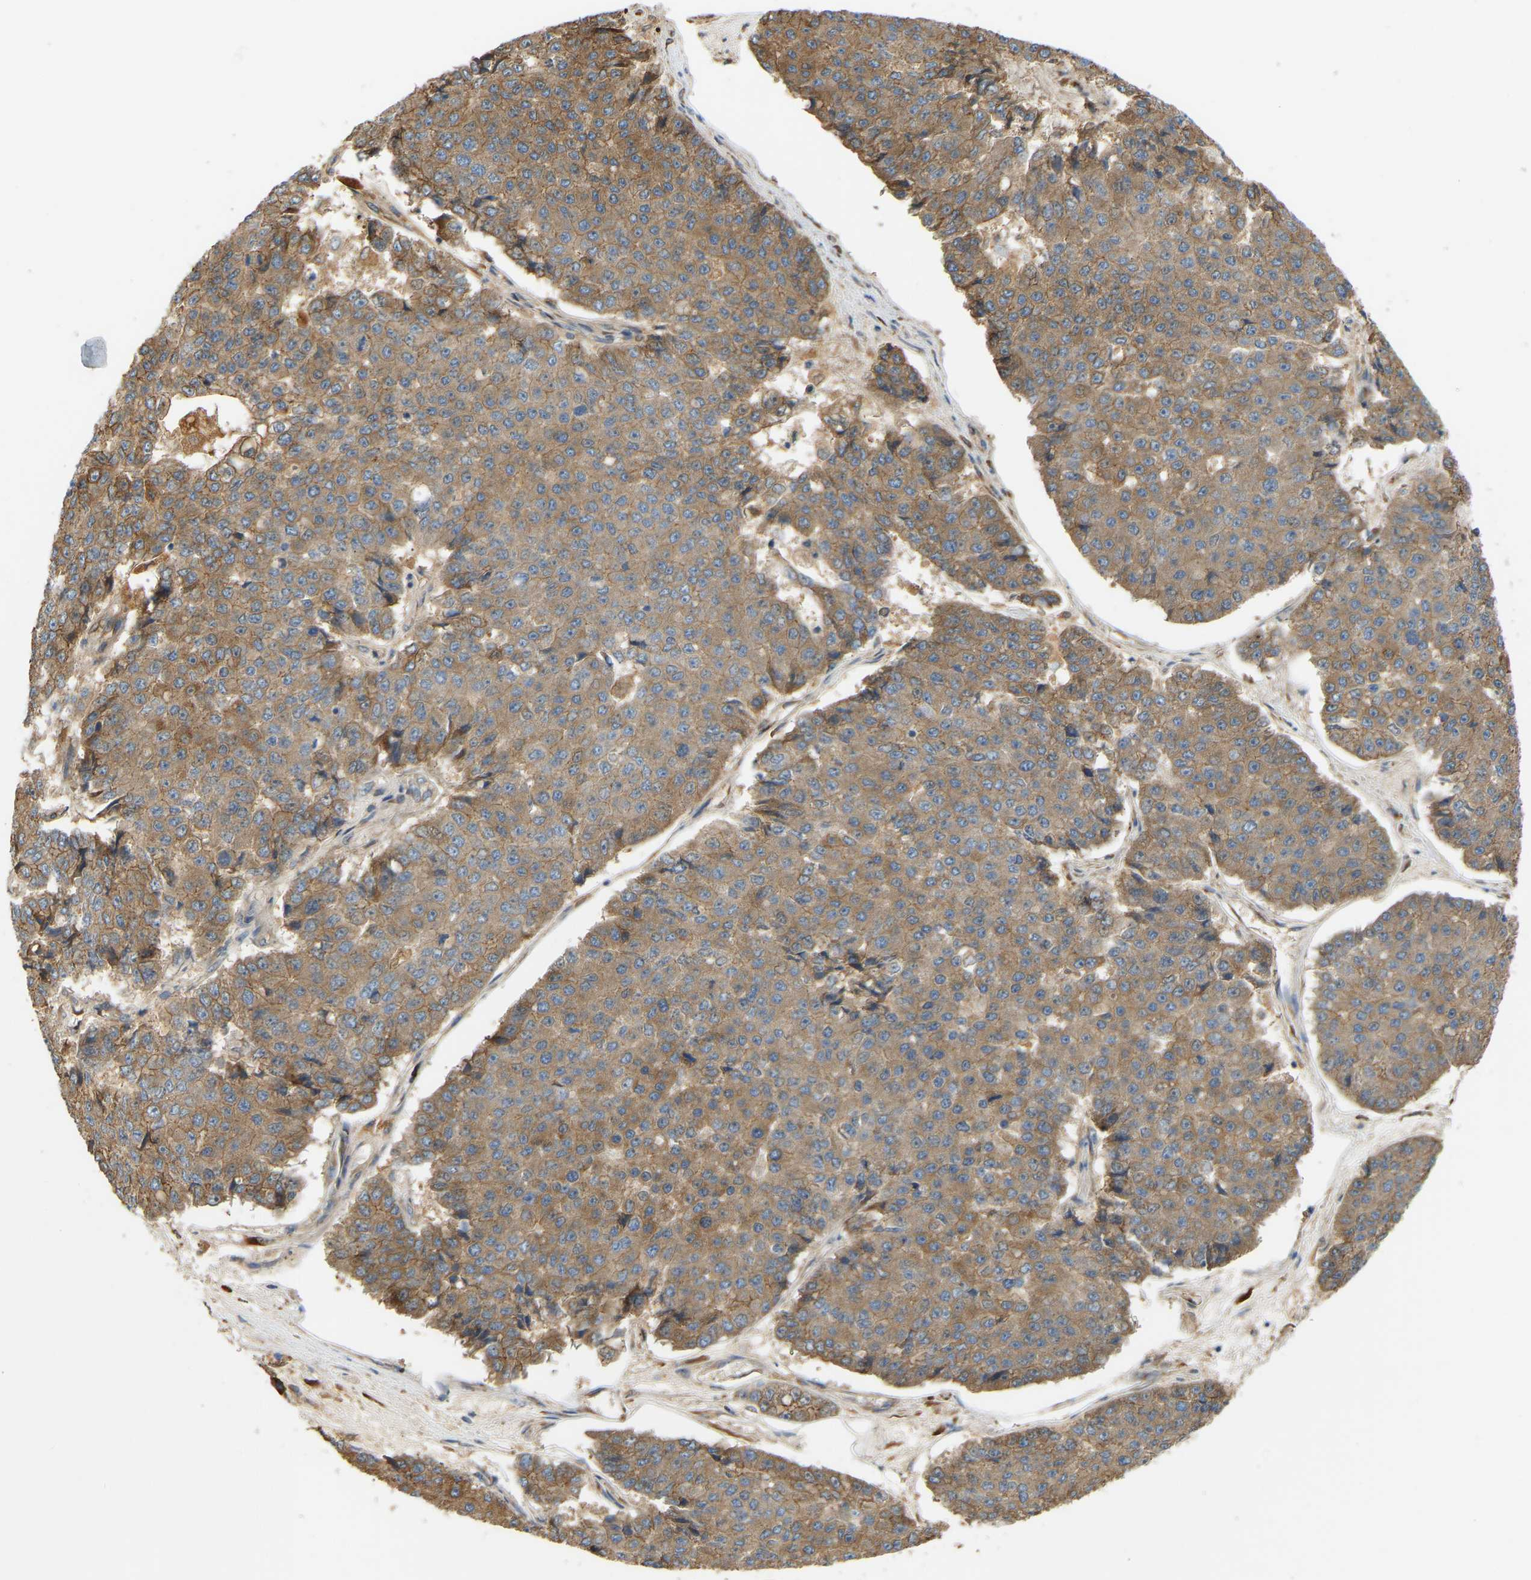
{"staining": {"intensity": "moderate", "quantity": ">75%", "location": "cytoplasmic/membranous"}, "tissue": "pancreatic cancer", "cell_type": "Tumor cells", "image_type": "cancer", "snomed": [{"axis": "morphology", "description": "Adenocarcinoma, NOS"}, {"axis": "topography", "description": "Pancreas"}], "caption": "Immunohistochemical staining of pancreatic adenocarcinoma demonstrates moderate cytoplasmic/membranous protein staining in approximately >75% of tumor cells.", "gene": "PTCD1", "patient": {"sex": "male", "age": 50}}